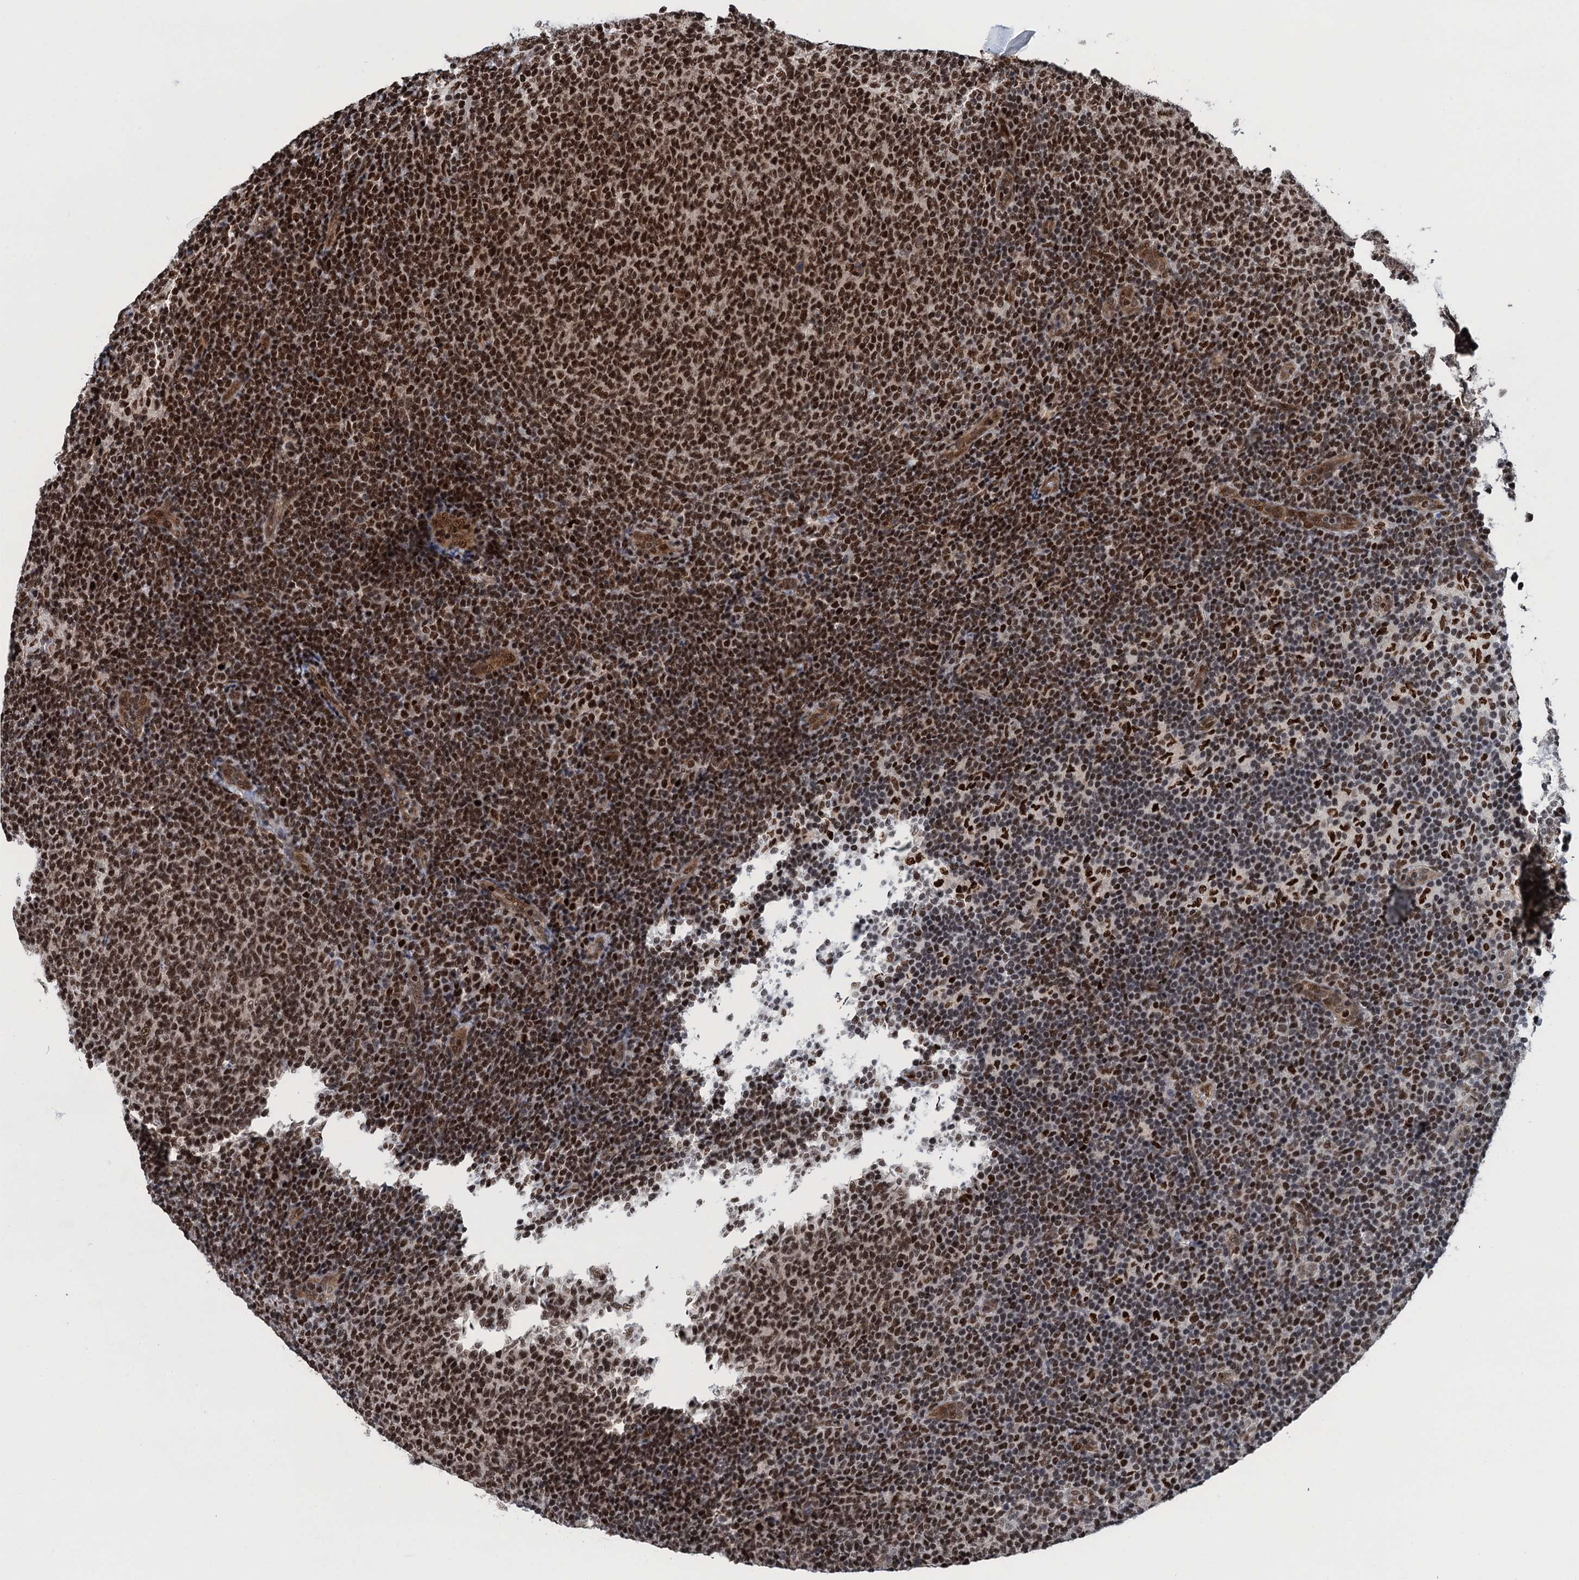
{"staining": {"intensity": "strong", "quantity": ">75%", "location": "nuclear"}, "tissue": "lymphoma", "cell_type": "Tumor cells", "image_type": "cancer", "snomed": [{"axis": "morphology", "description": "Malignant lymphoma, non-Hodgkin's type, Low grade"}, {"axis": "topography", "description": "Lymph node"}], "caption": "Immunohistochemical staining of human lymphoma displays high levels of strong nuclear expression in about >75% of tumor cells.", "gene": "PPP4R1", "patient": {"sex": "male", "age": 66}}